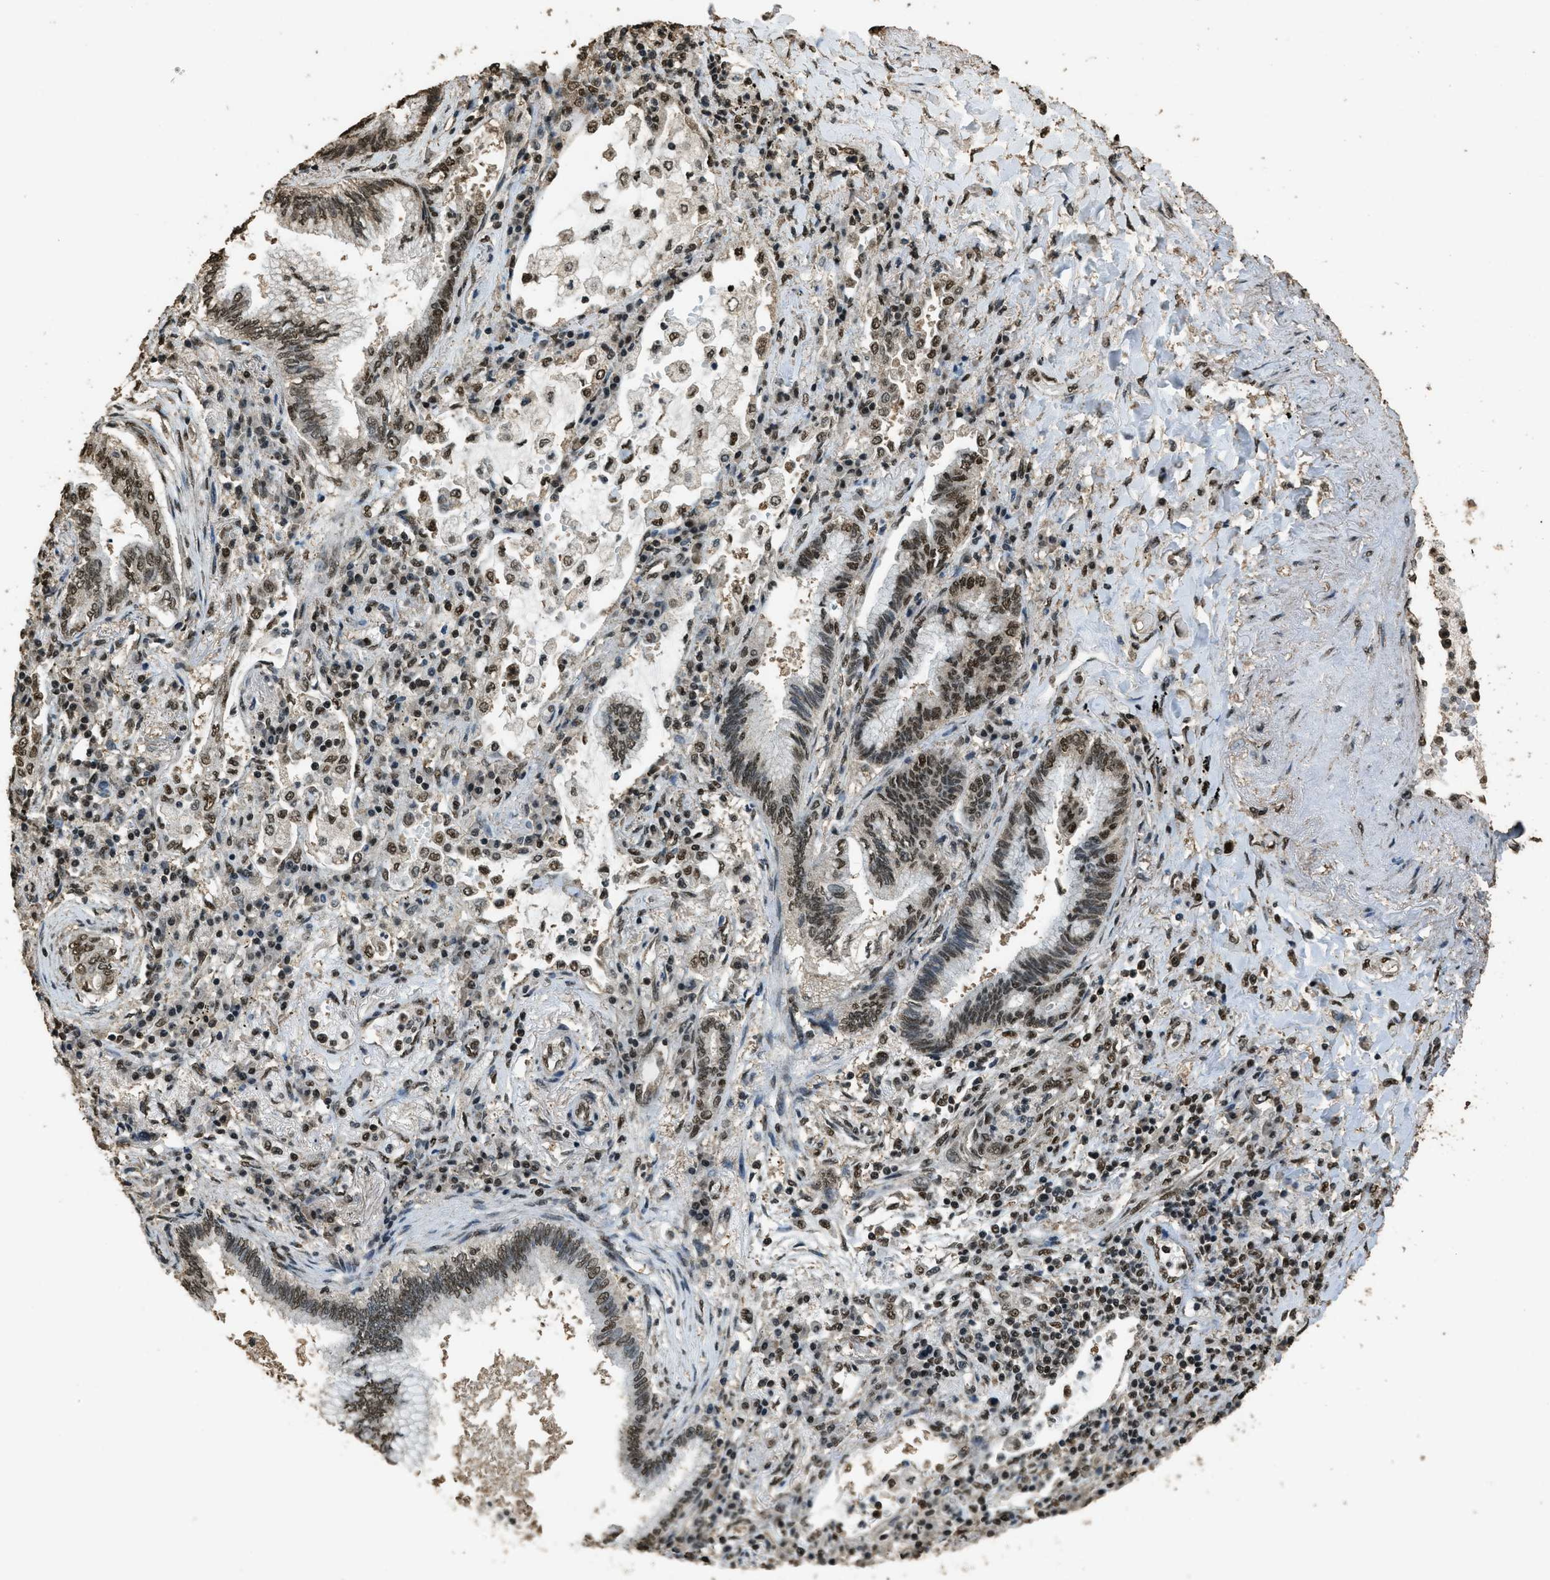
{"staining": {"intensity": "moderate", "quantity": ">75%", "location": "nuclear"}, "tissue": "lung cancer", "cell_type": "Tumor cells", "image_type": "cancer", "snomed": [{"axis": "morphology", "description": "Normal tissue, NOS"}, {"axis": "morphology", "description": "Adenocarcinoma, NOS"}, {"axis": "topography", "description": "Bronchus"}, {"axis": "topography", "description": "Lung"}], "caption": "Lung cancer tissue exhibits moderate nuclear expression in about >75% of tumor cells (brown staining indicates protein expression, while blue staining denotes nuclei).", "gene": "MYB", "patient": {"sex": "female", "age": 70}}